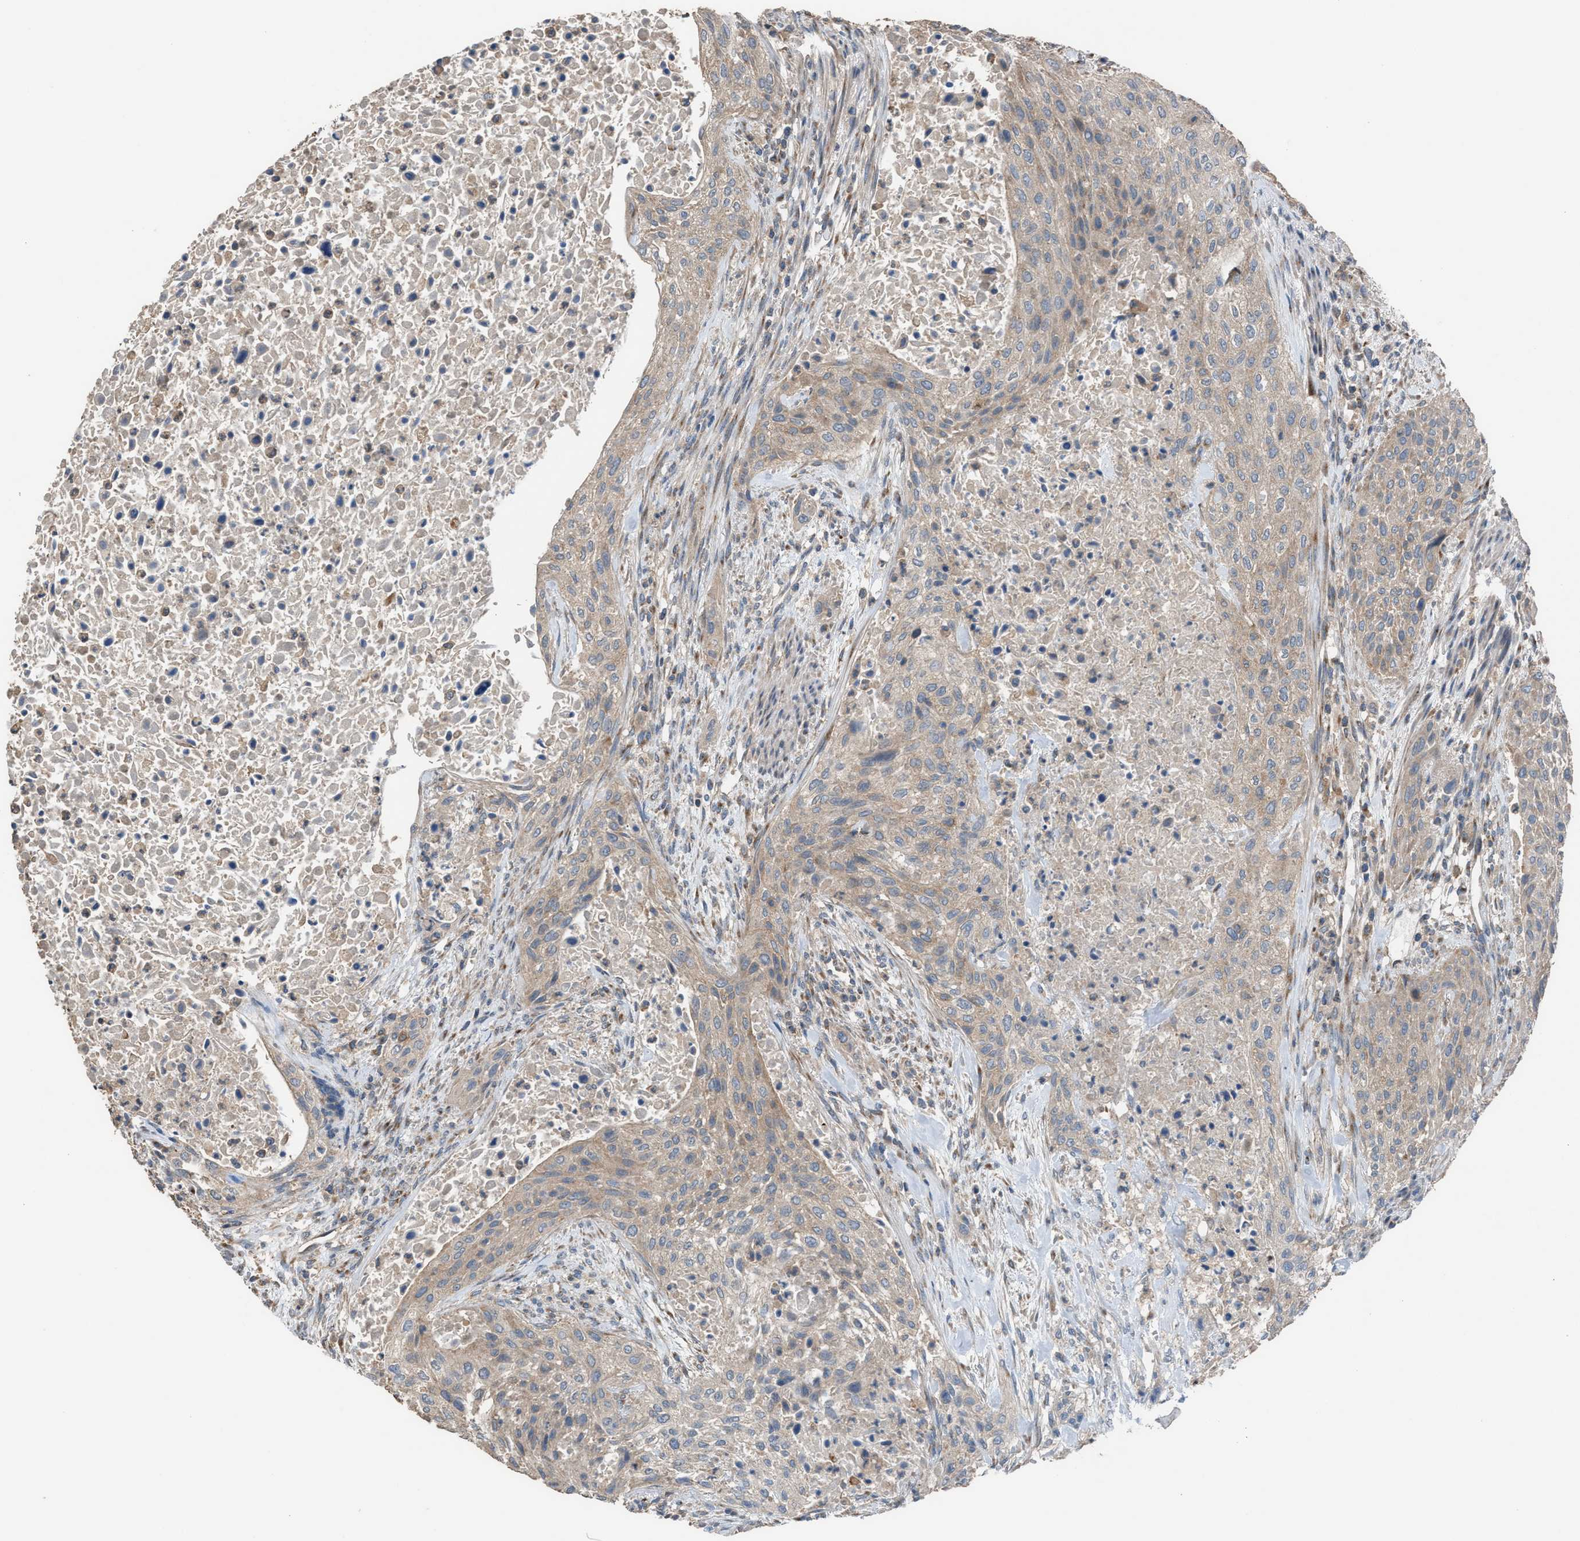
{"staining": {"intensity": "weak", "quantity": ">75%", "location": "cytoplasmic/membranous"}, "tissue": "urothelial cancer", "cell_type": "Tumor cells", "image_type": "cancer", "snomed": [{"axis": "morphology", "description": "Urothelial carcinoma, Low grade"}, {"axis": "morphology", "description": "Urothelial carcinoma, High grade"}, {"axis": "topography", "description": "Urinary bladder"}], "caption": "Human high-grade urothelial carcinoma stained with a protein marker demonstrates weak staining in tumor cells.", "gene": "TPK1", "patient": {"sex": "male", "age": 35}}